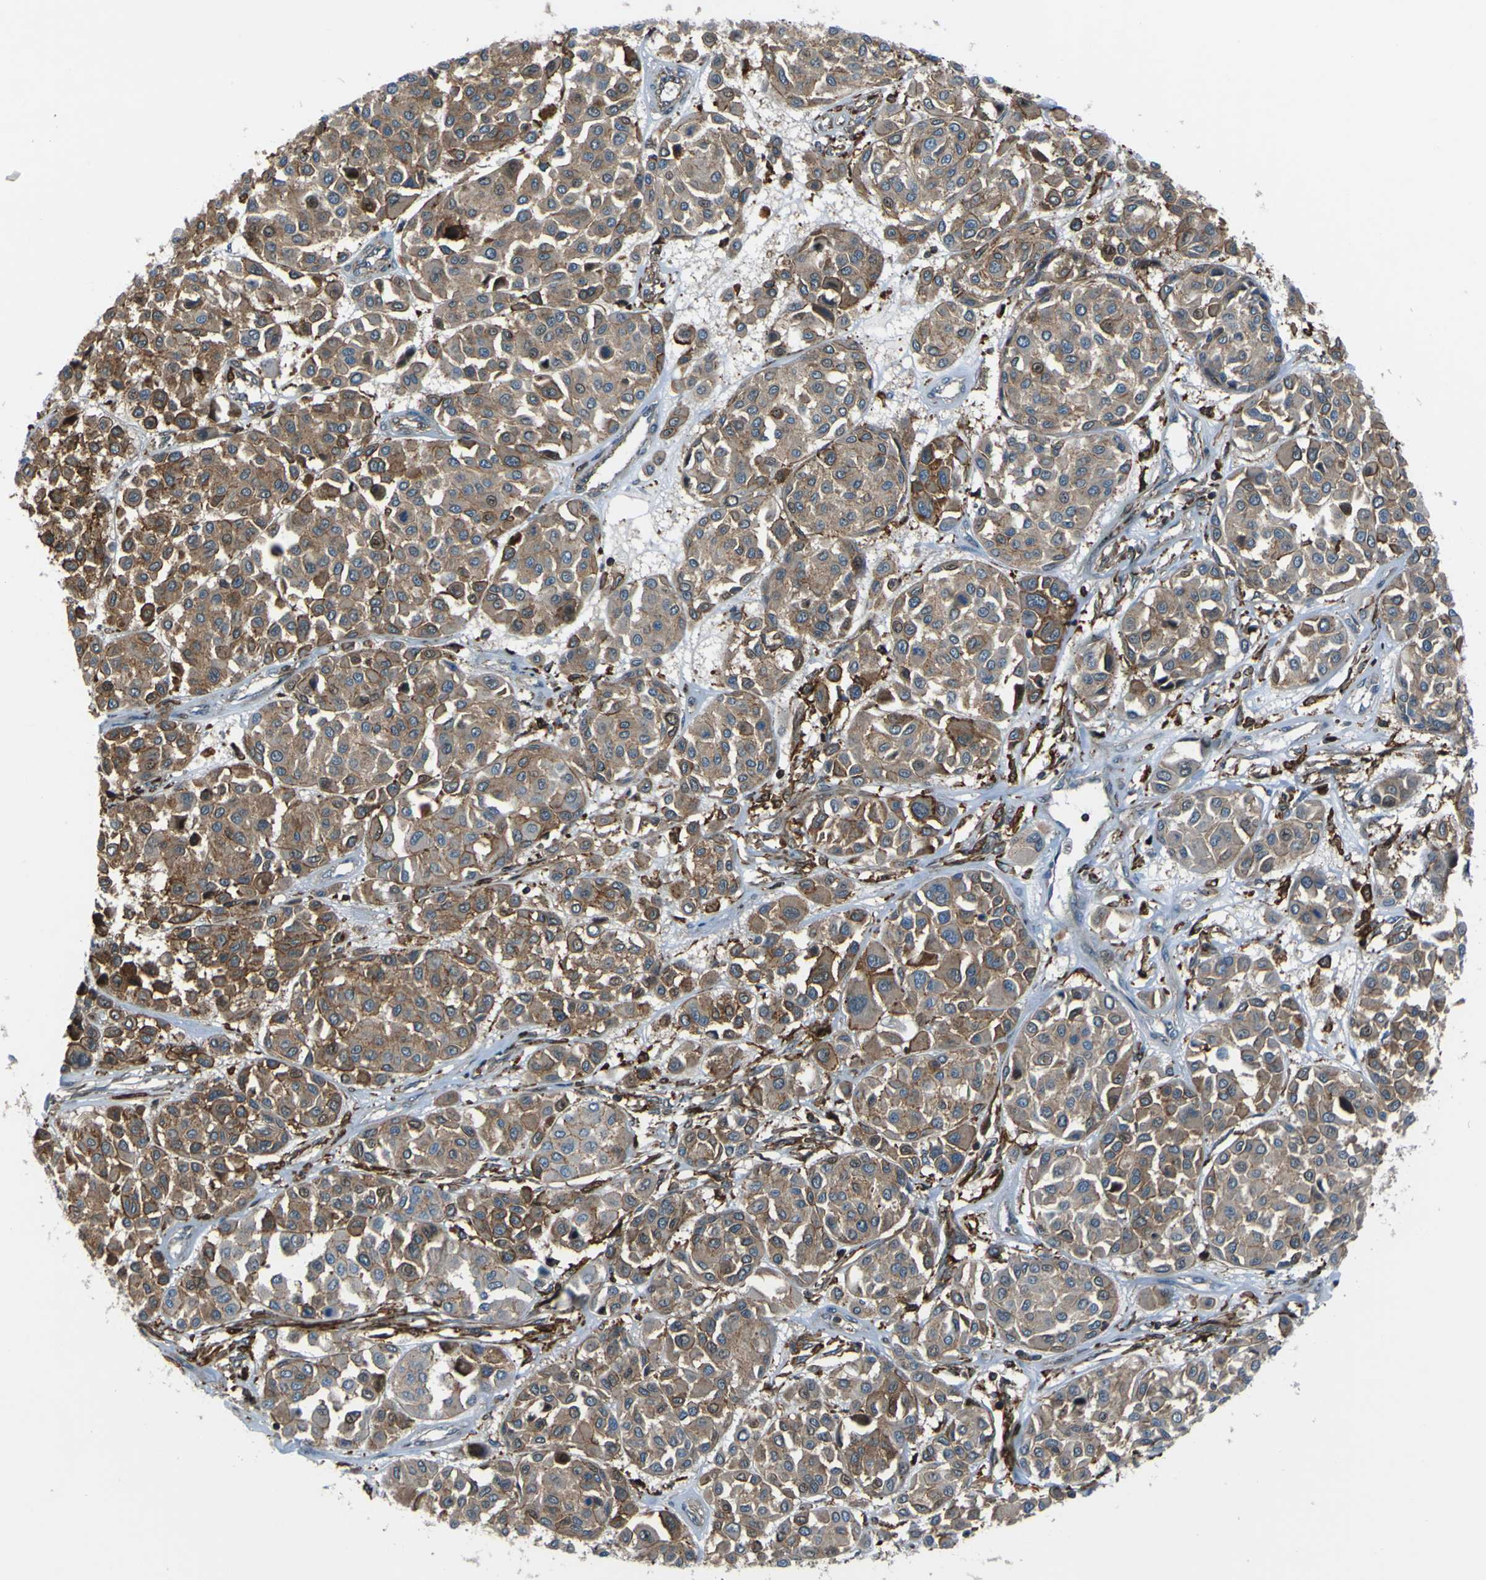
{"staining": {"intensity": "weak", "quantity": ">75%", "location": "cytoplasmic/membranous"}, "tissue": "melanoma", "cell_type": "Tumor cells", "image_type": "cancer", "snomed": [{"axis": "morphology", "description": "Malignant melanoma, Metastatic site"}, {"axis": "topography", "description": "Soft tissue"}], "caption": "Protein staining of malignant melanoma (metastatic site) tissue displays weak cytoplasmic/membranous expression in approximately >75% of tumor cells.", "gene": "PCDHB5", "patient": {"sex": "male", "age": 41}}